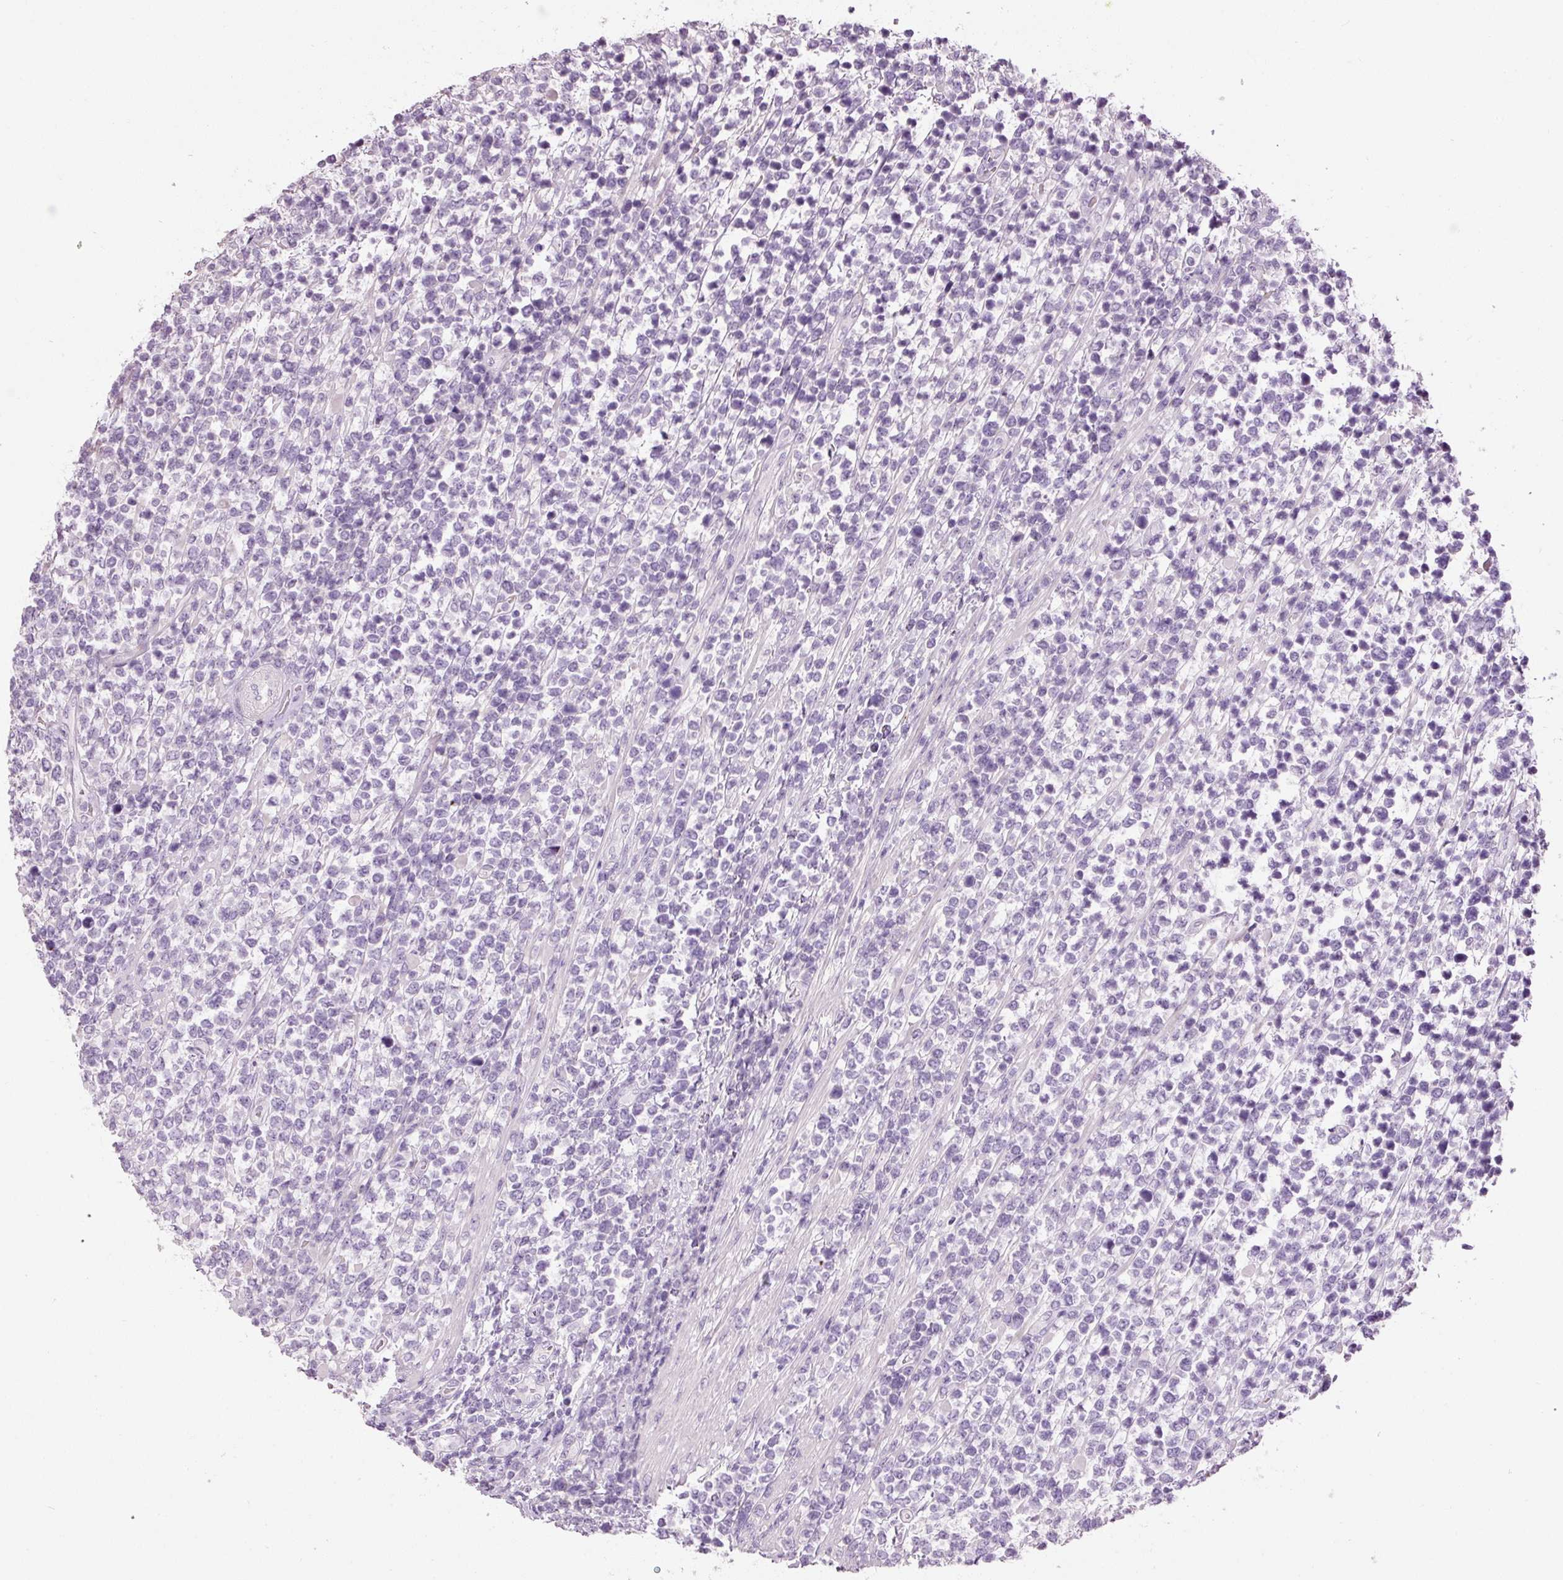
{"staining": {"intensity": "negative", "quantity": "none", "location": "none"}, "tissue": "lymphoma", "cell_type": "Tumor cells", "image_type": "cancer", "snomed": [{"axis": "morphology", "description": "Malignant lymphoma, non-Hodgkin's type, High grade"}, {"axis": "topography", "description": "Soft tissue"}], "caption": "High power microscopy histopathology image of an IHC histopathology image of lymphoma, revealing no significant expression in tumor cells.", "gene": "MUC5AC", "patient": {"sex": "female", "age": 56}}